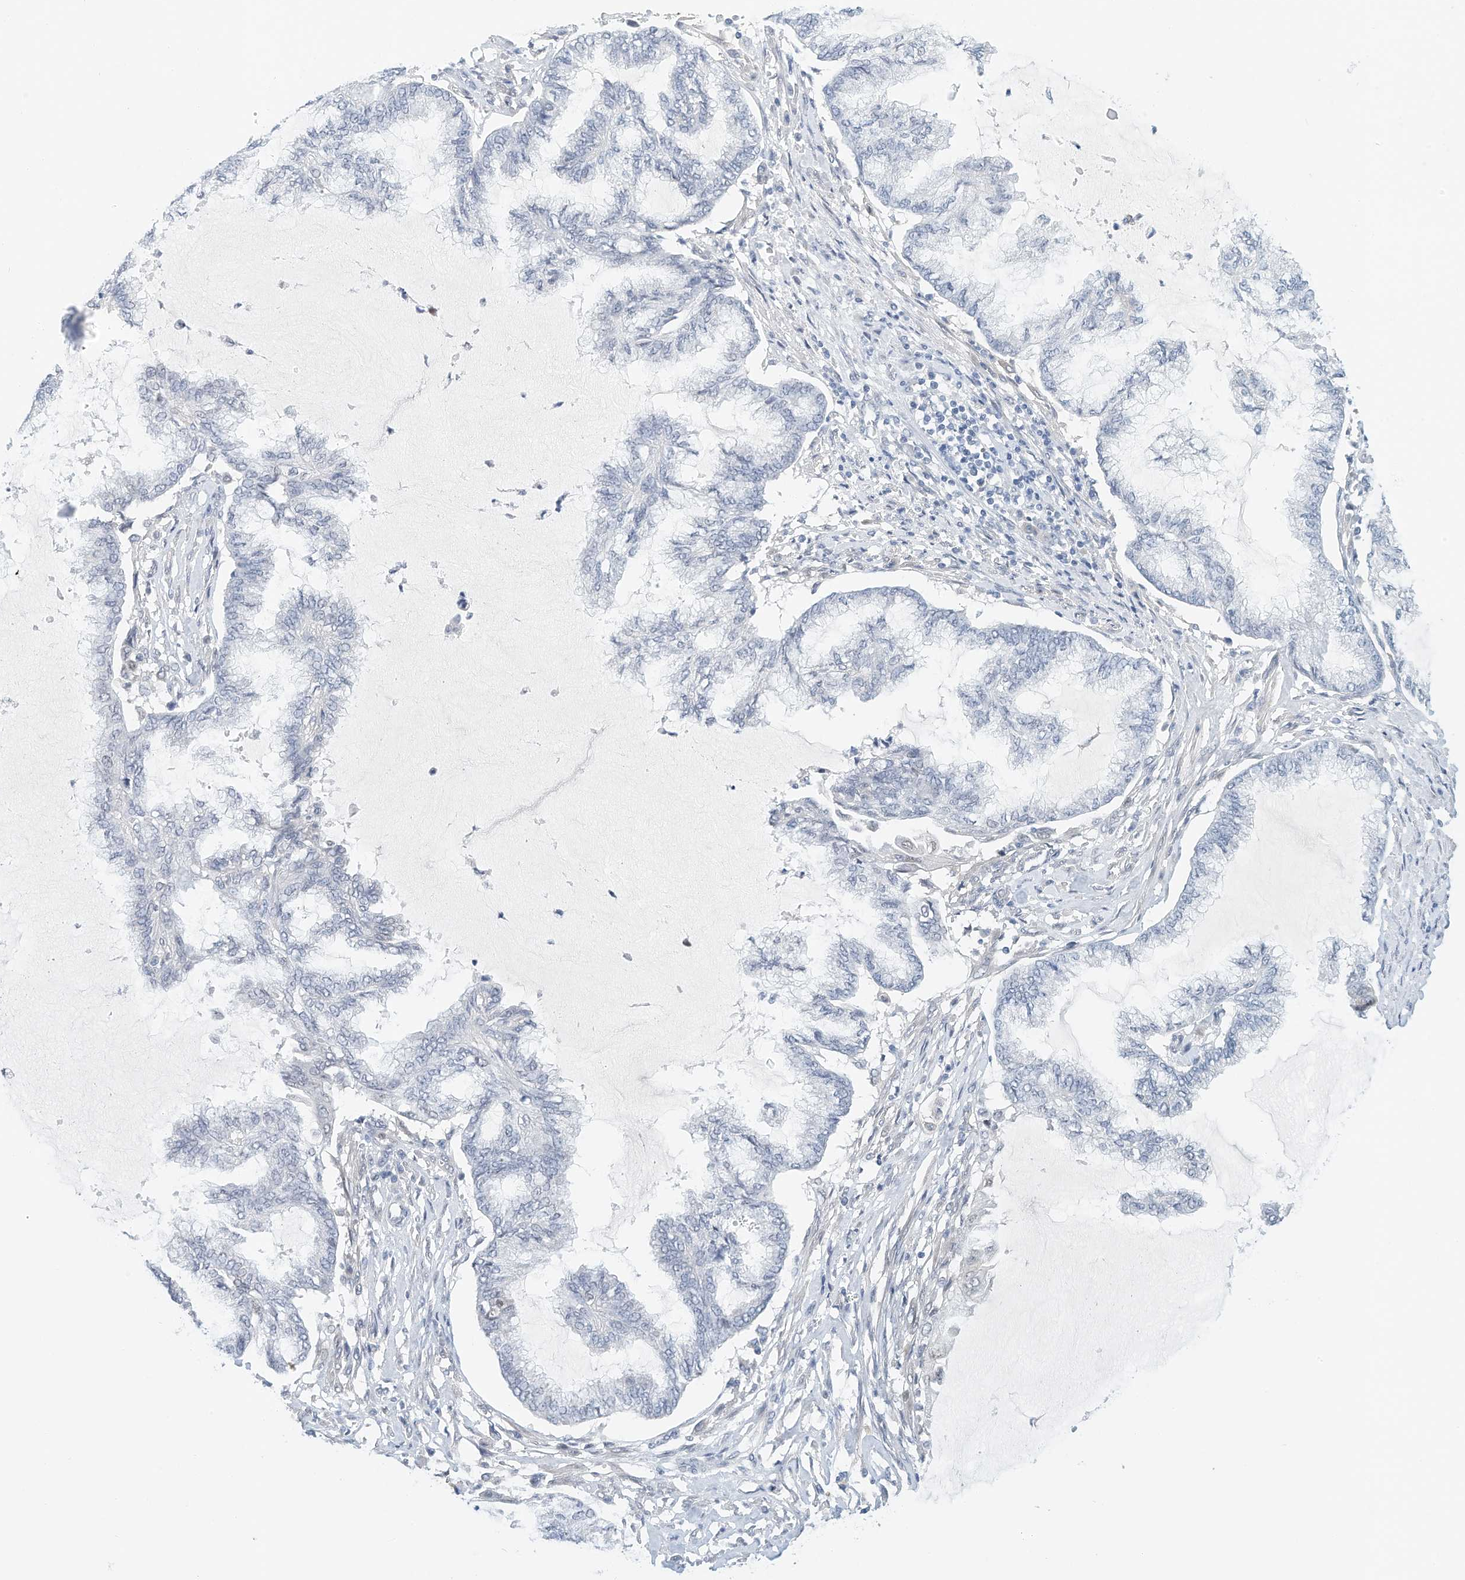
{"staining": {"intensity": "negative", "quantity": "none", "location": "none"}, "tissue": "endometrial cancer", "cell_type": "Tumor cells", "image_type": "cancer", "snomed": [{"axis": "morphology", "description": "Adenocarcinoma, NOS"}, {"axis": "topography", "description": "Endometrium"}], "caption": "Endometrial cancer stained for a protein using IHC shows no positivity tumor cells.", "gene": "ARHGAP28", "patient": {"sex": "female", "age": 86}}